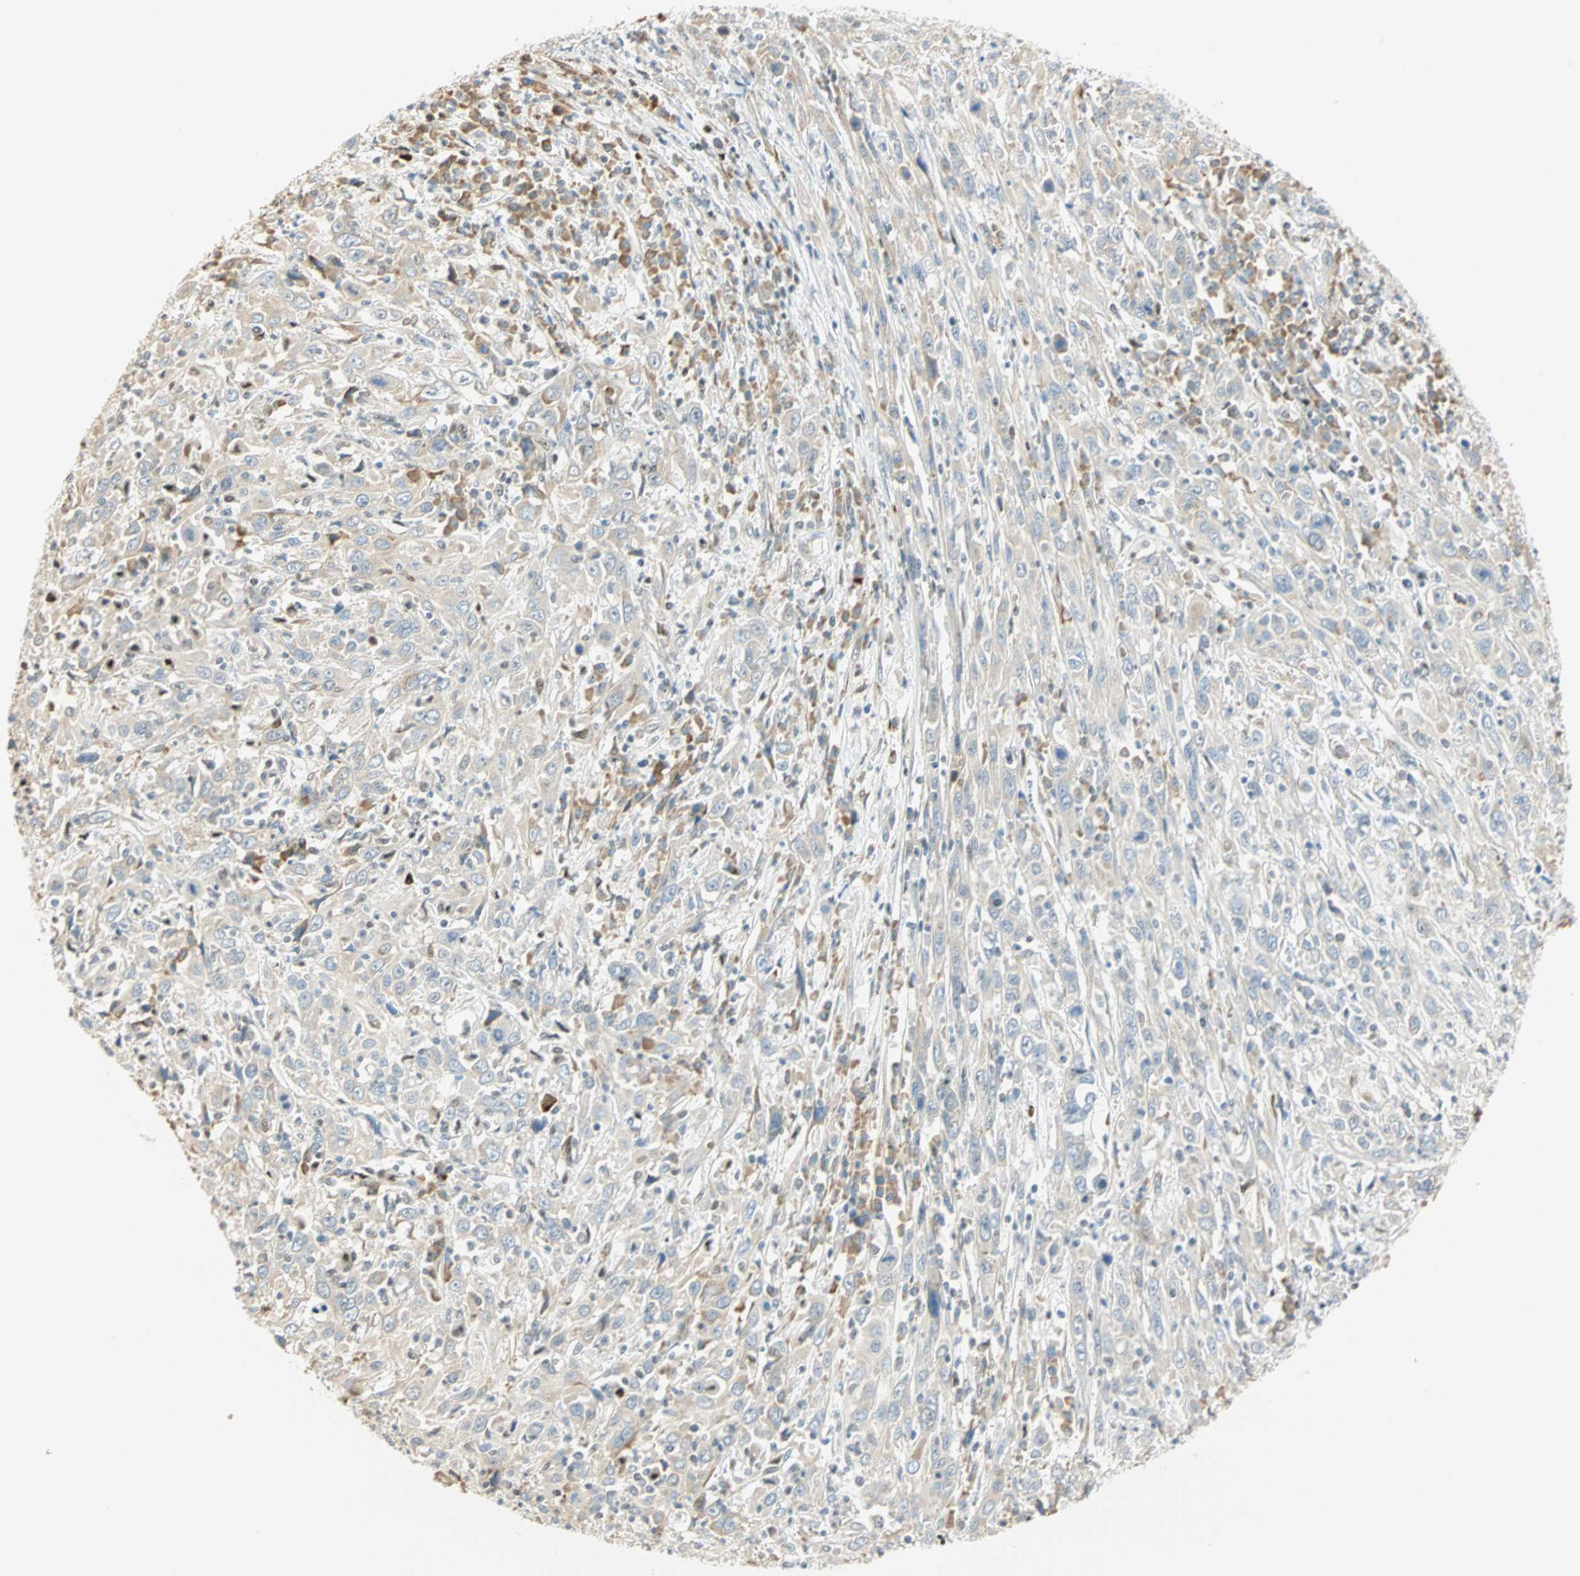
{"staining": {"intensity": "weak", "quantity": "<25%", "location": "cytoplasmic/membranous"}, "tissue": "cervical cancer", "cell_type": "Tumor cells", "image_type": "cancer", "snomed": [{"axis": "morphology", "description": "Squamous cell carcinoma, NOS"}, {"axis": "topography", "description": "Cervix"}], "caption": "Tumor cells show no significant staining in cervical squamous cell carcinoma.", "gene": "MSX2", "patient": {"sex": "female", "age": 46}}